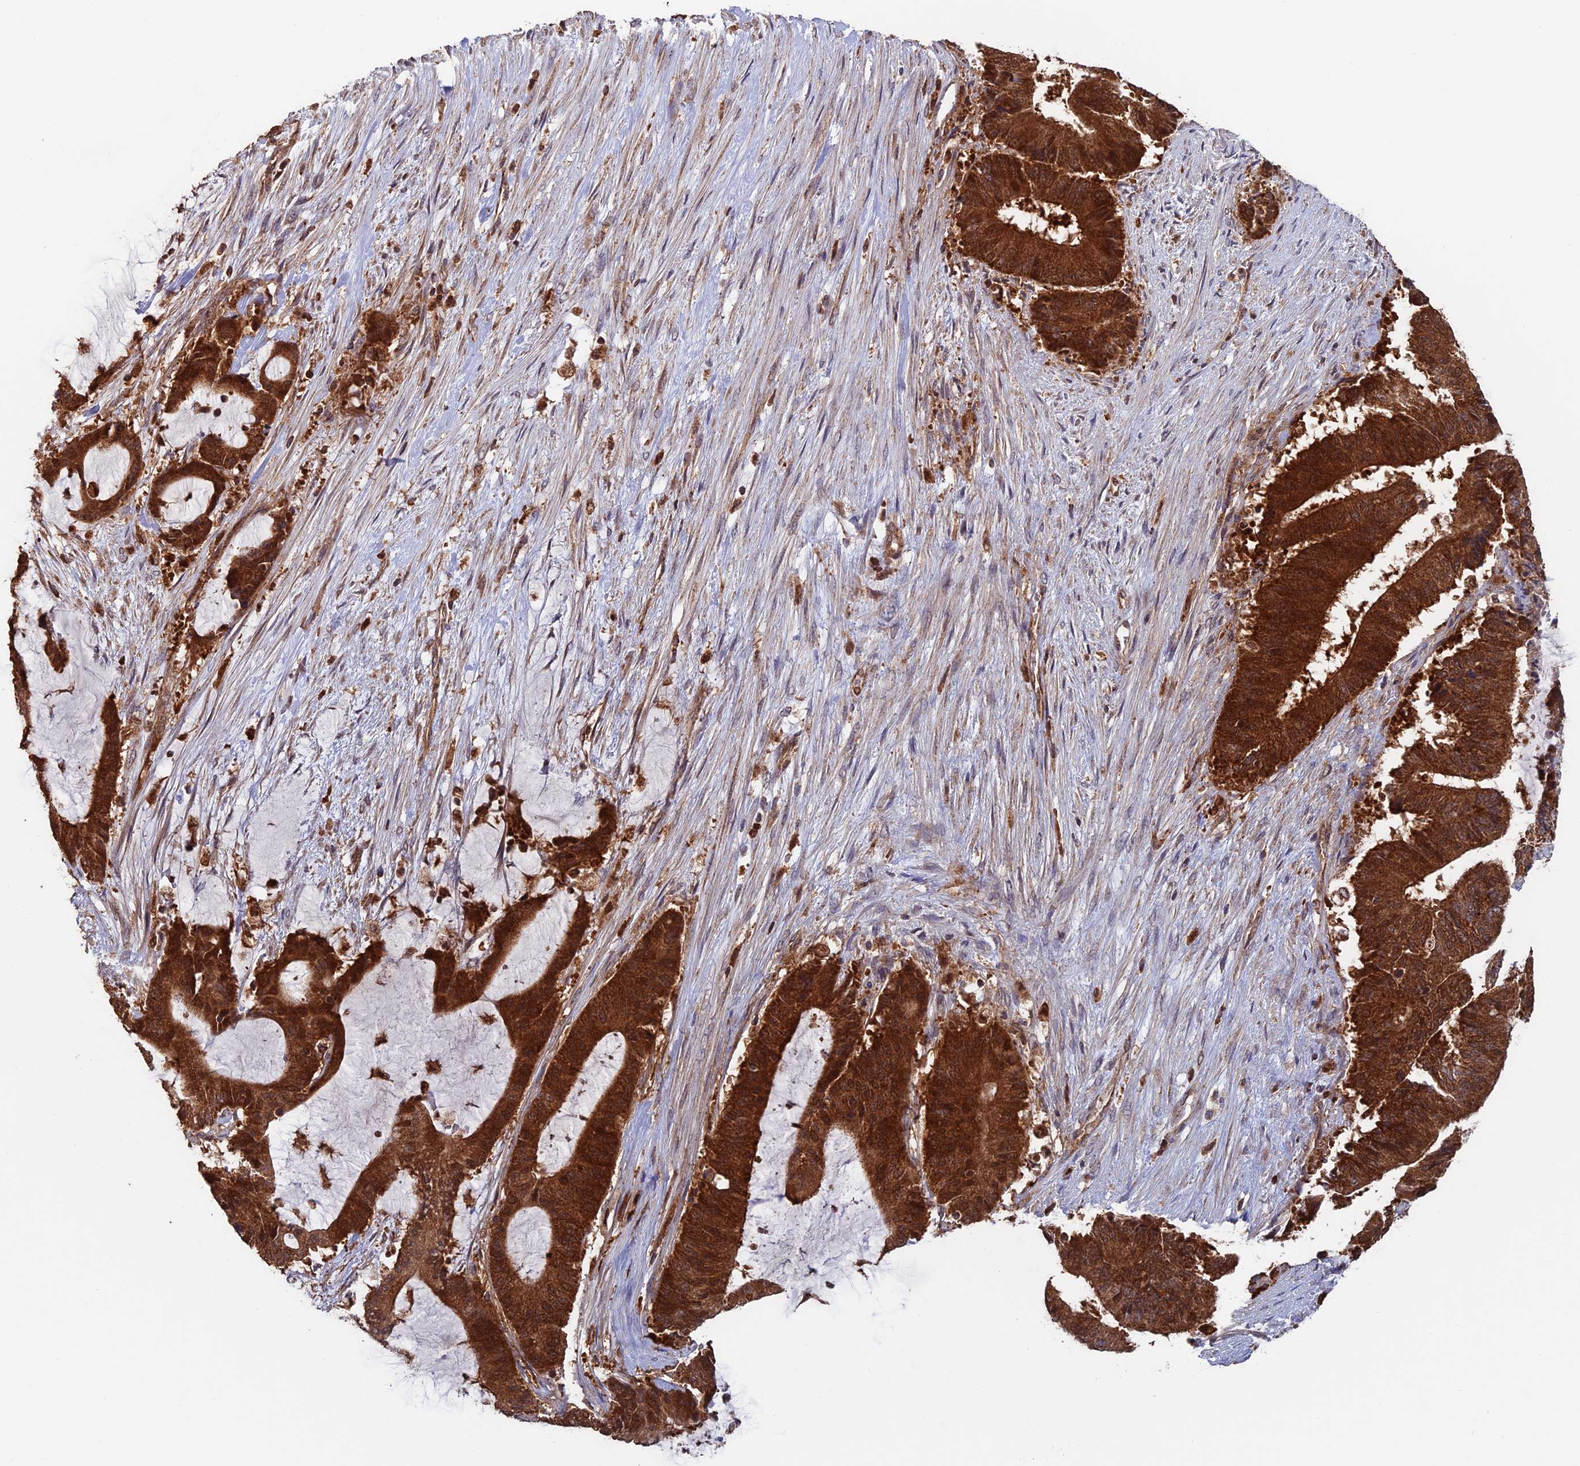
{"staining": {"intensity": "strong", "quantity": ">75%", "location": "cytoplasmic/membranous"}, "tissue": "liver cancer", "cell_type": "Tumor cells", "image_type": "cancer", "snomed": [{"axis": "morphology", "description": "Normal tissue, NOS"}, {"axis": "morphology", "description": "Cholangiocarcinoma"}, {"axis": "topography", "description": "Liver"}, {"axis": "topography", "description": "Peripheral nerve tissue"}], "caption": "There is high levels of strong cytoplasmic/membranous positivity in tumor cells of liver cancer, as demonstrated by immunohistochemical staining (brown color).", "gene": "DTYMK", "patient": {"sex": "female", "age": 73}}